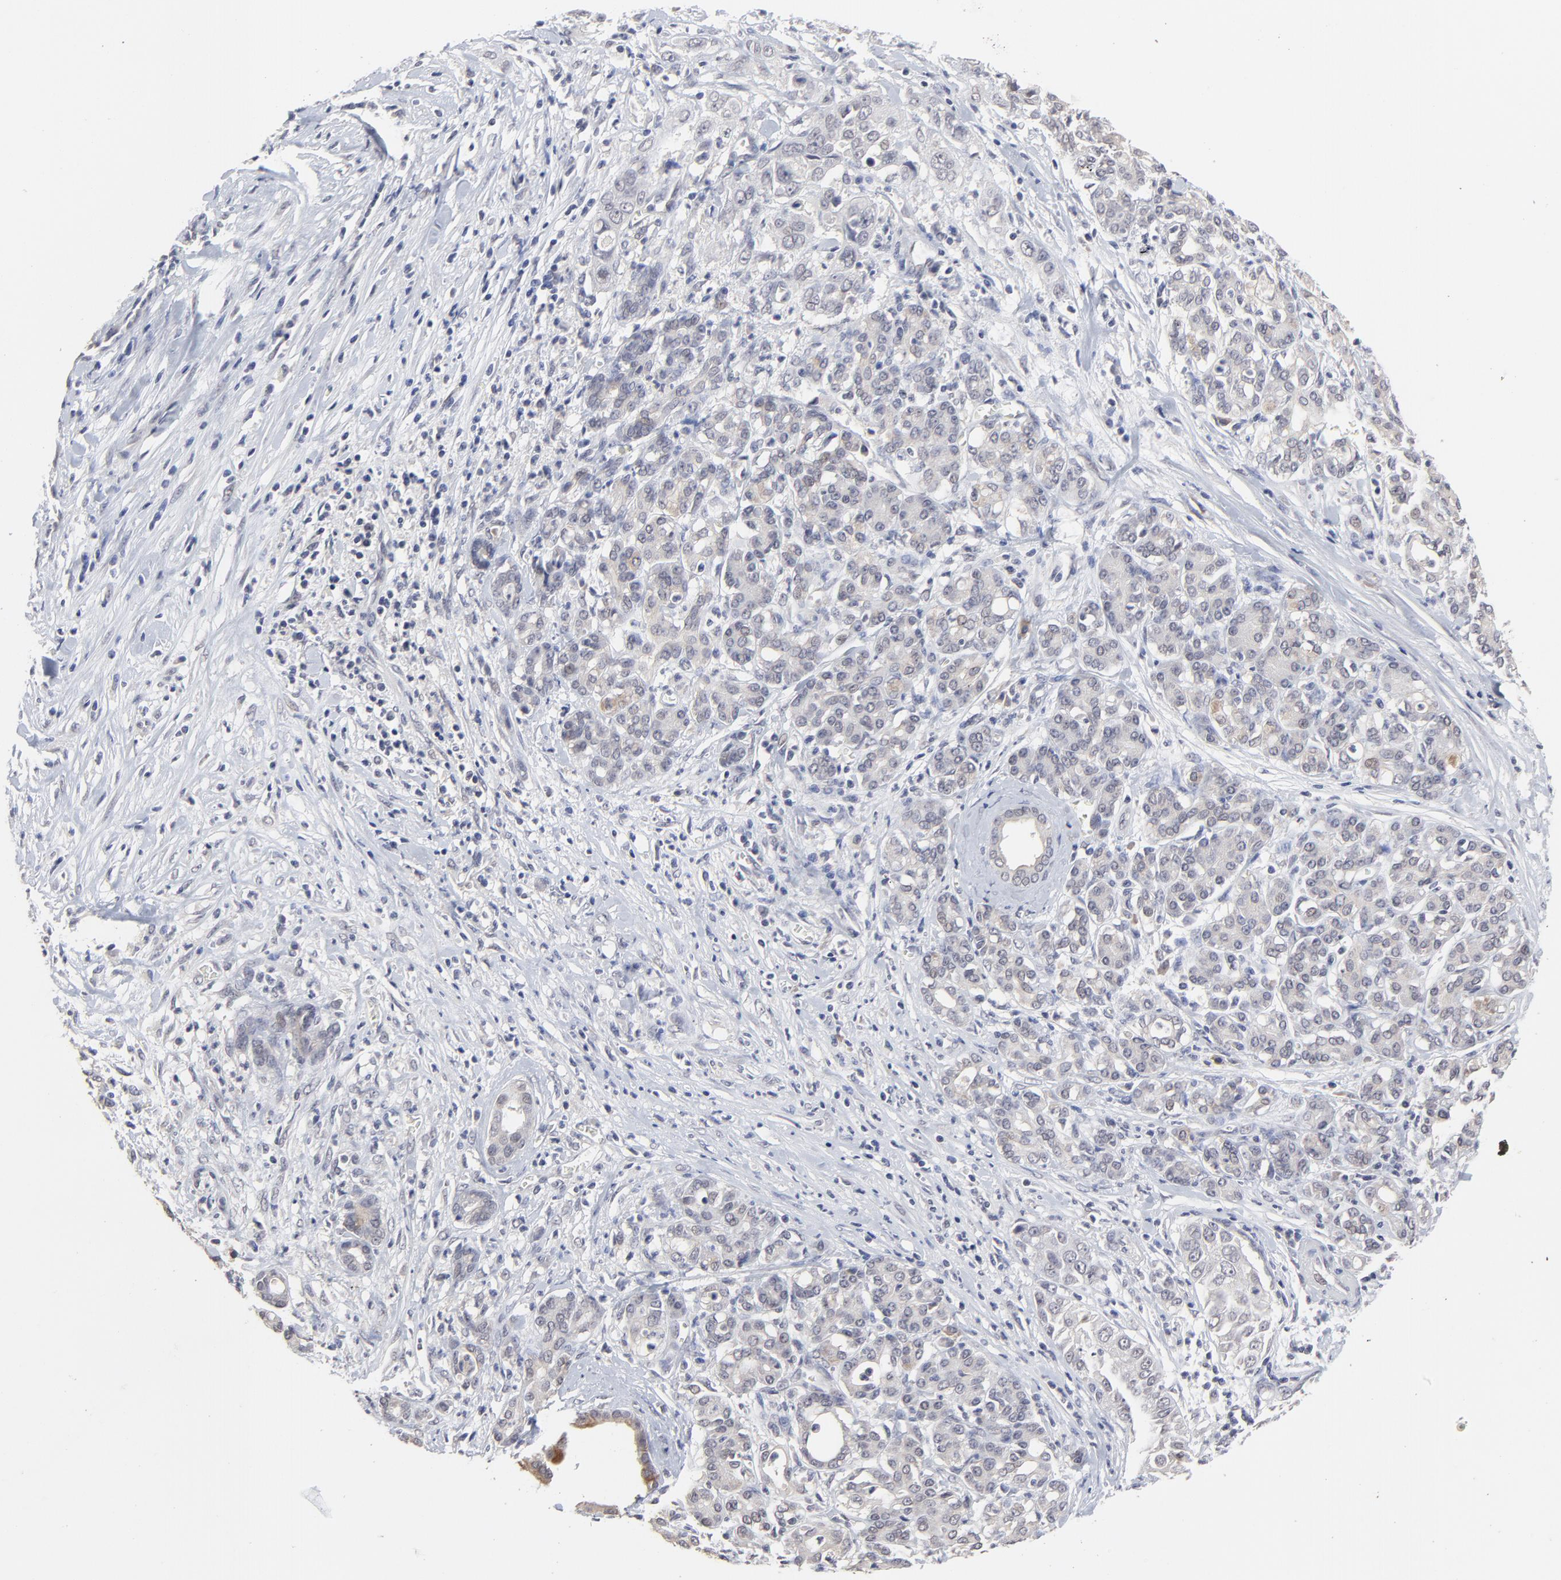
{"staining": {"intensity": "negative", "quantity": "none", "location": "none"}, "tissue": "pancreatic cancer", "cell_type": "Tumor cells", "image_type": "cancer", "snomed": [{"axis": "morphology", "description": "Adenocarcinoma, NOS"}, {"axis": "topography", "description": "Pancreas"}], "caption": "Protein analysis of adenocarcinoma (pancreatic) reveals no significant expression in tumor cells. (IHC, brightfield microscopy, high magnification).", "gene": "FAM199X", "patient": {"sex": "female", "age": 52}}